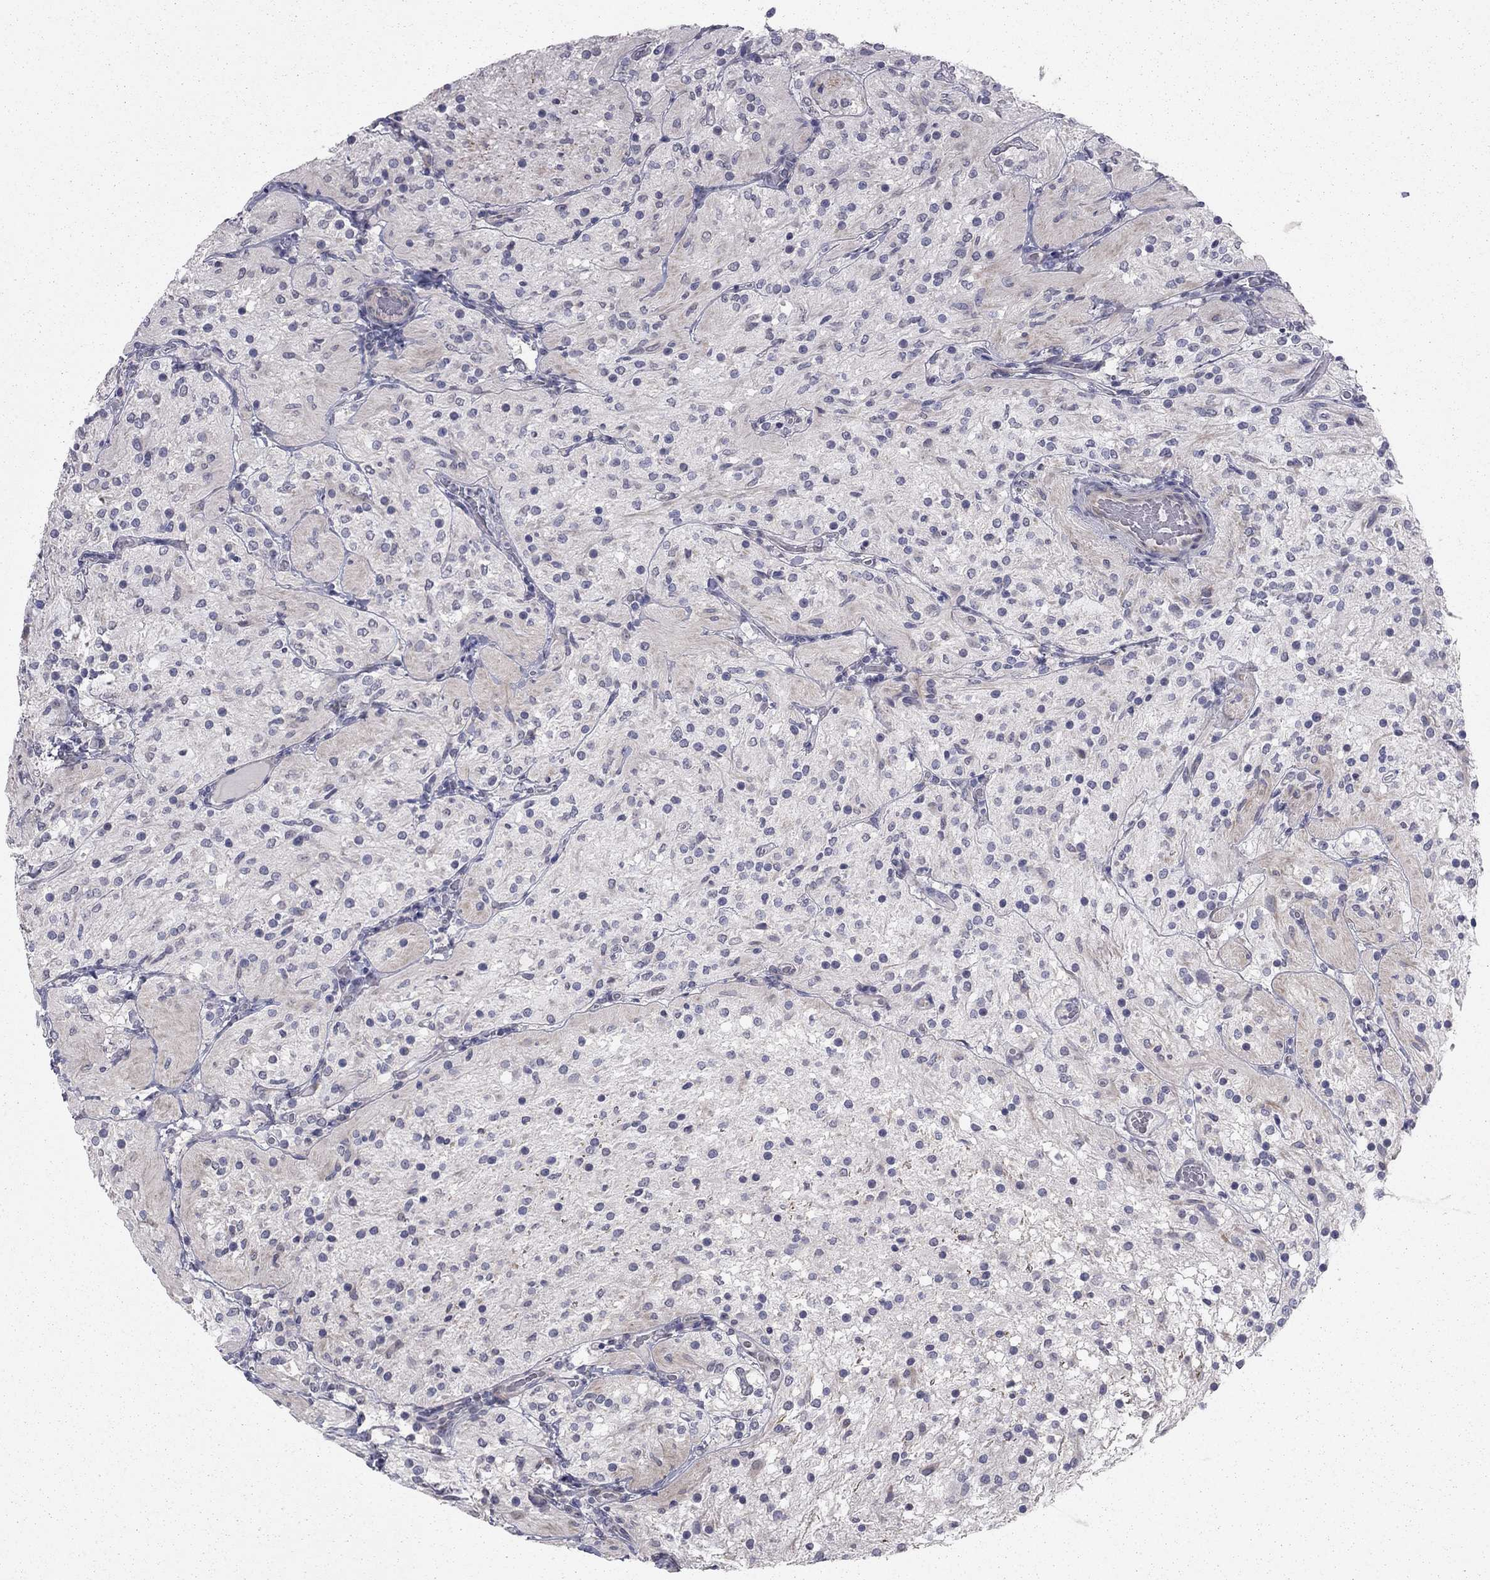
{"staining": {"intensity": "negative", "quantity": "none", "location": "none"}, "tissue": "glioma", "cell_type": "Tumor cells", "image_type": "cancer", "snomed": [{"axis": "morphology", "description": "Glioma, malignant, Low grade"}, {"axis": "topography", "description": "Brain"}], "caption": "Tumor cells are negative for brown protein staining in glioma.", "gene": "PRRT2", "patient": {"sex": "male", "age": 3}}